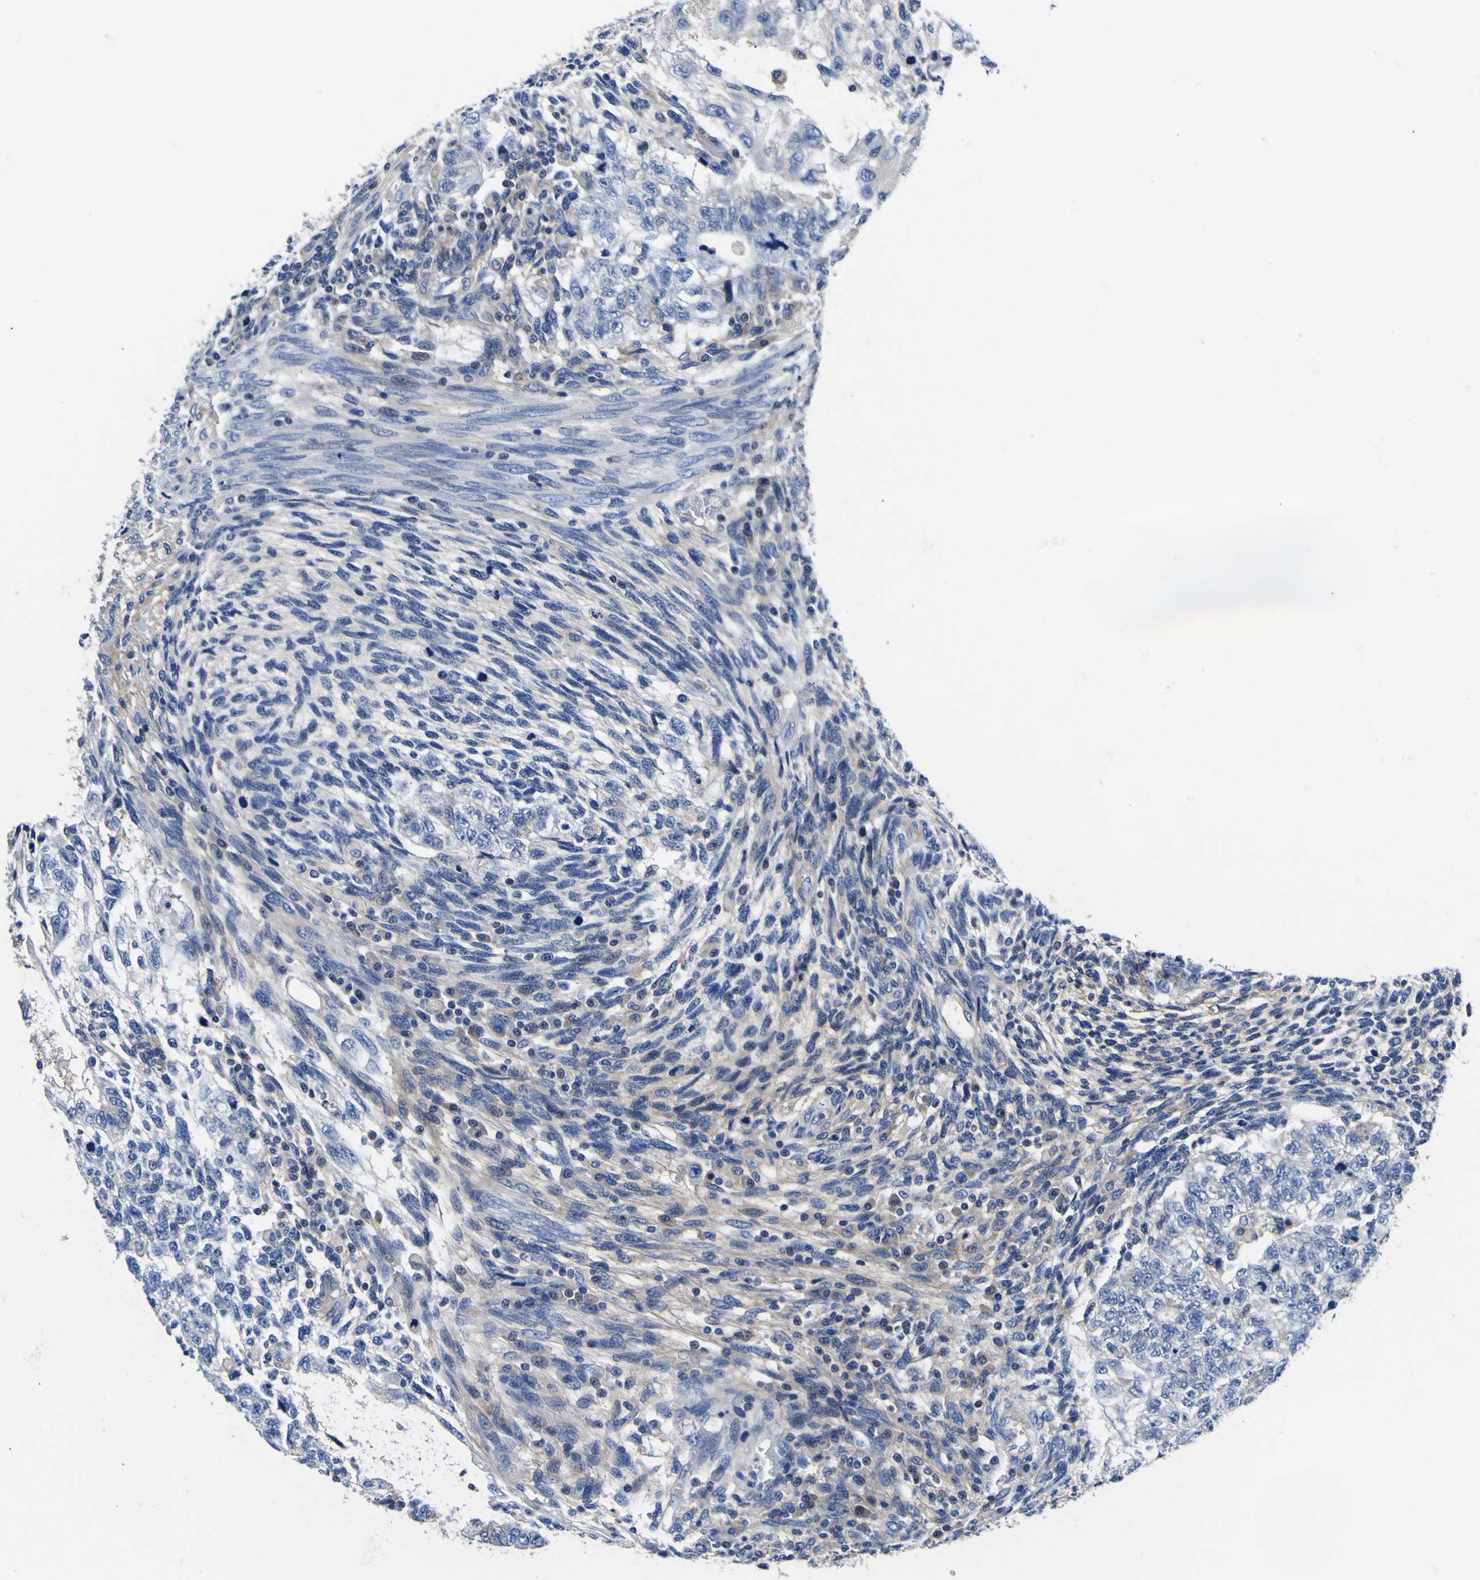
{"staining": {"intensity": "negative", "quantity": "none", "location": "none"}, "tissue": "testis cancer", "cell_type": "Tumor cells", "image_type": "cancer", "snomed": [{"axis": "morphology", "description": "Normal tissue, NOS"}, {"axis": "morphology", "description": "Carcinoma, Embryonal, NOS"}, {"axis": "topography", "description": "Testis"}], "caption": "Tumor cells are negative for protein expression in human embryonal carcinoma (testis).", "gene": "VASN", "patient": {"sex": "male", "age": 36}}